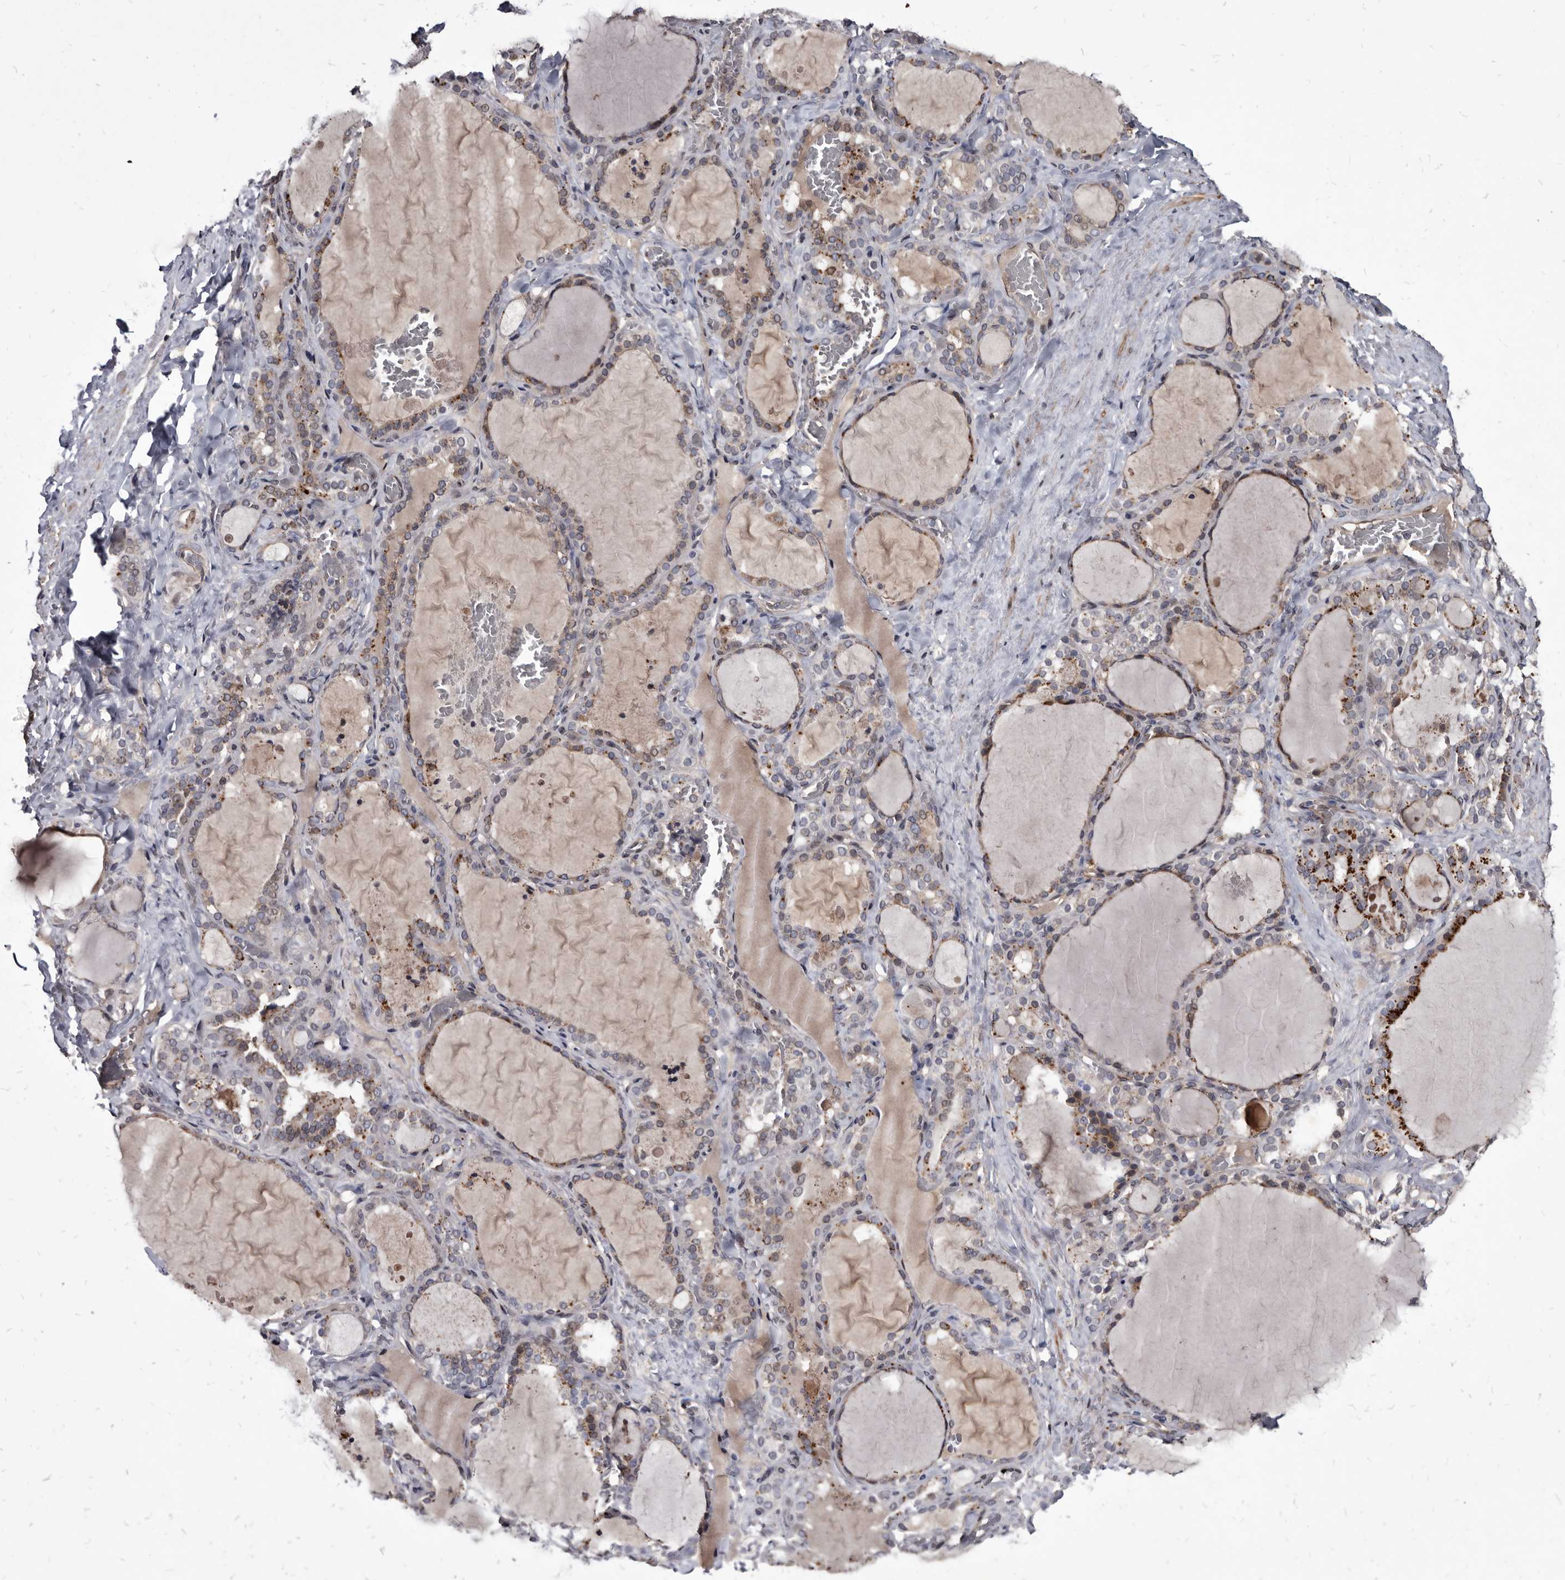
{"staining": {"intensity": "moderate", "quantity": "25%-75%", "location": "cytoplasmic/membranous"}, "tissue": "thyroid gland", "cell_type": "Glandular cells", "image_type": "normal", "snomed": [{"axis": "morphology", "description": "Normal tissue, NOS"}, {"axis": "topography", "description": "Thyroid gland"}], "caption": "Protein analysis of unremarkable thyroid gland demonstrates moderate cytoplasmic/membranous positivity in approximately 25%-75% of glandular cells. The staining was performed using DAB, with brown indicating positive protein expression. Nuclei are stained blue with hematoxylin.", "gene": "PROM1", "patient": {"sex": "female", "age": 22}}